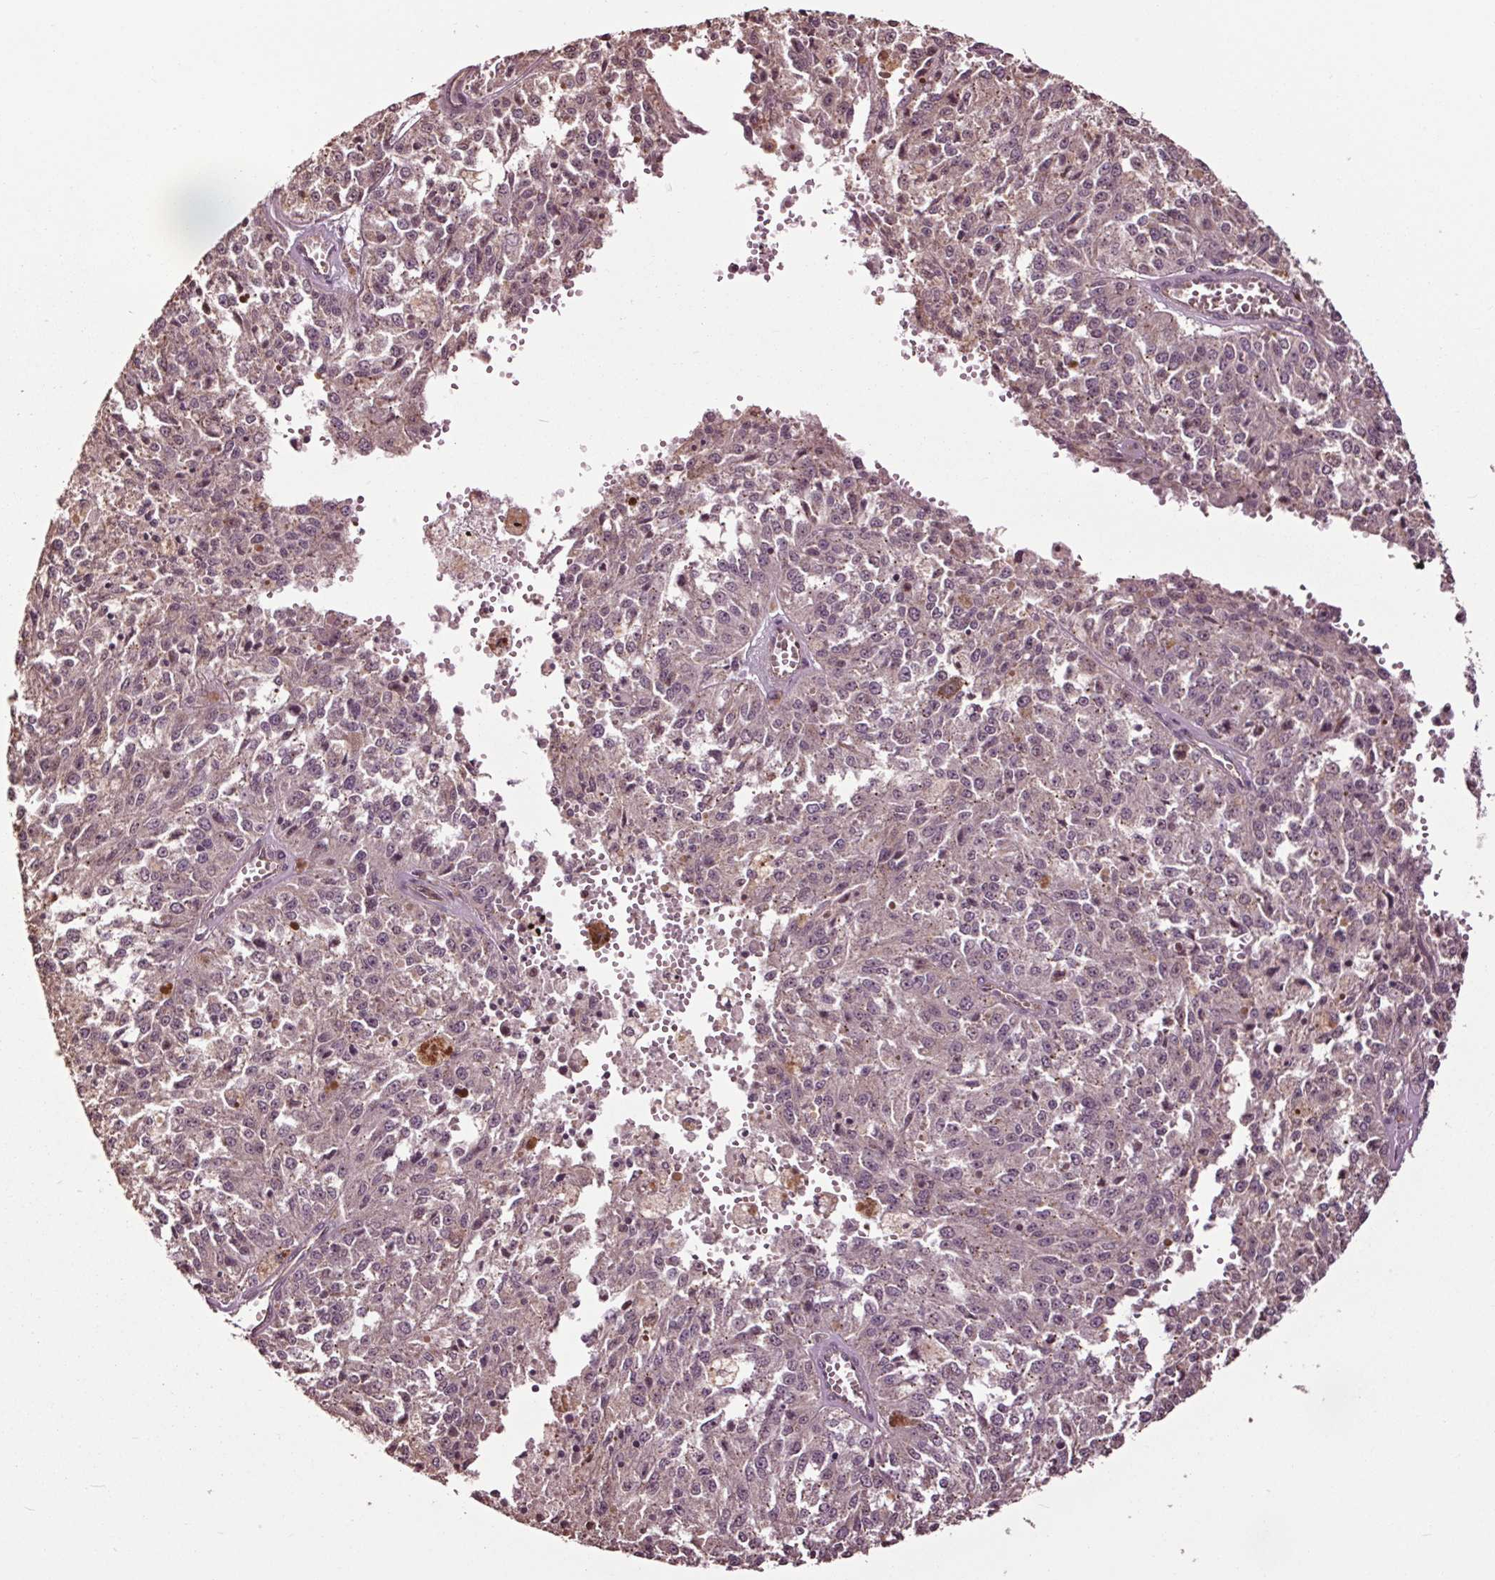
{"staining": {"intensity": "weak", "quantity": "<25%", "location": "cytoplasmic/membranous,nuclear"}, "tissue": "melanoma", "cell_type": "Tumor cells", "image_type": "cancer", "snomed": [{"axis": "morphology", "description": "Malignant melanoma, Metastatic site"}, {"axis": "topography", "description": "Lymph node"}], "caption": "Tumor cells show no significant positivity in malignant melanoma (metastatic site).", "gene": "CEP95", "patient": {"sex": "female", "age": 64}}